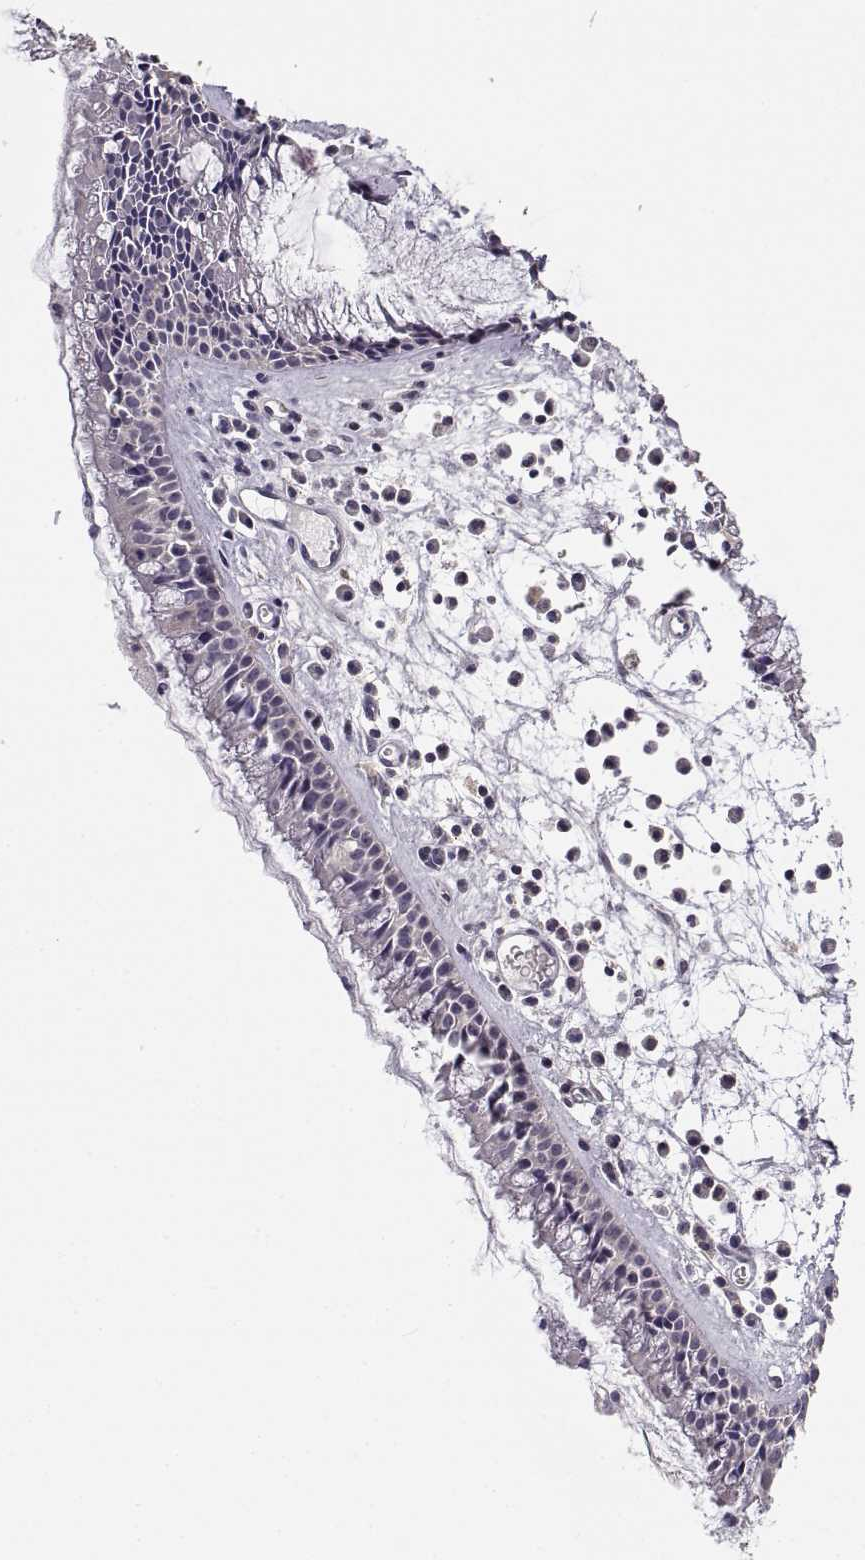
{"staining": {"intensity": "negative", "quantity": "none", "location": "none"}, "tissue": "nasopharynx", "cell_type": "Respiratory epithelial cells", "image_type": "normal", "snomed": [{"axis": "morphology", "description": "Normal tissue, NOS"}, {"axis": "topography", "description": "Nasopharynx"}], "caption": "The immunohistochemistry image has no significant expression in respiratory epithelial cells of nasopharynx.", "gene": "NMNAT2", "patient": {"sex": "female", "age": 47}}